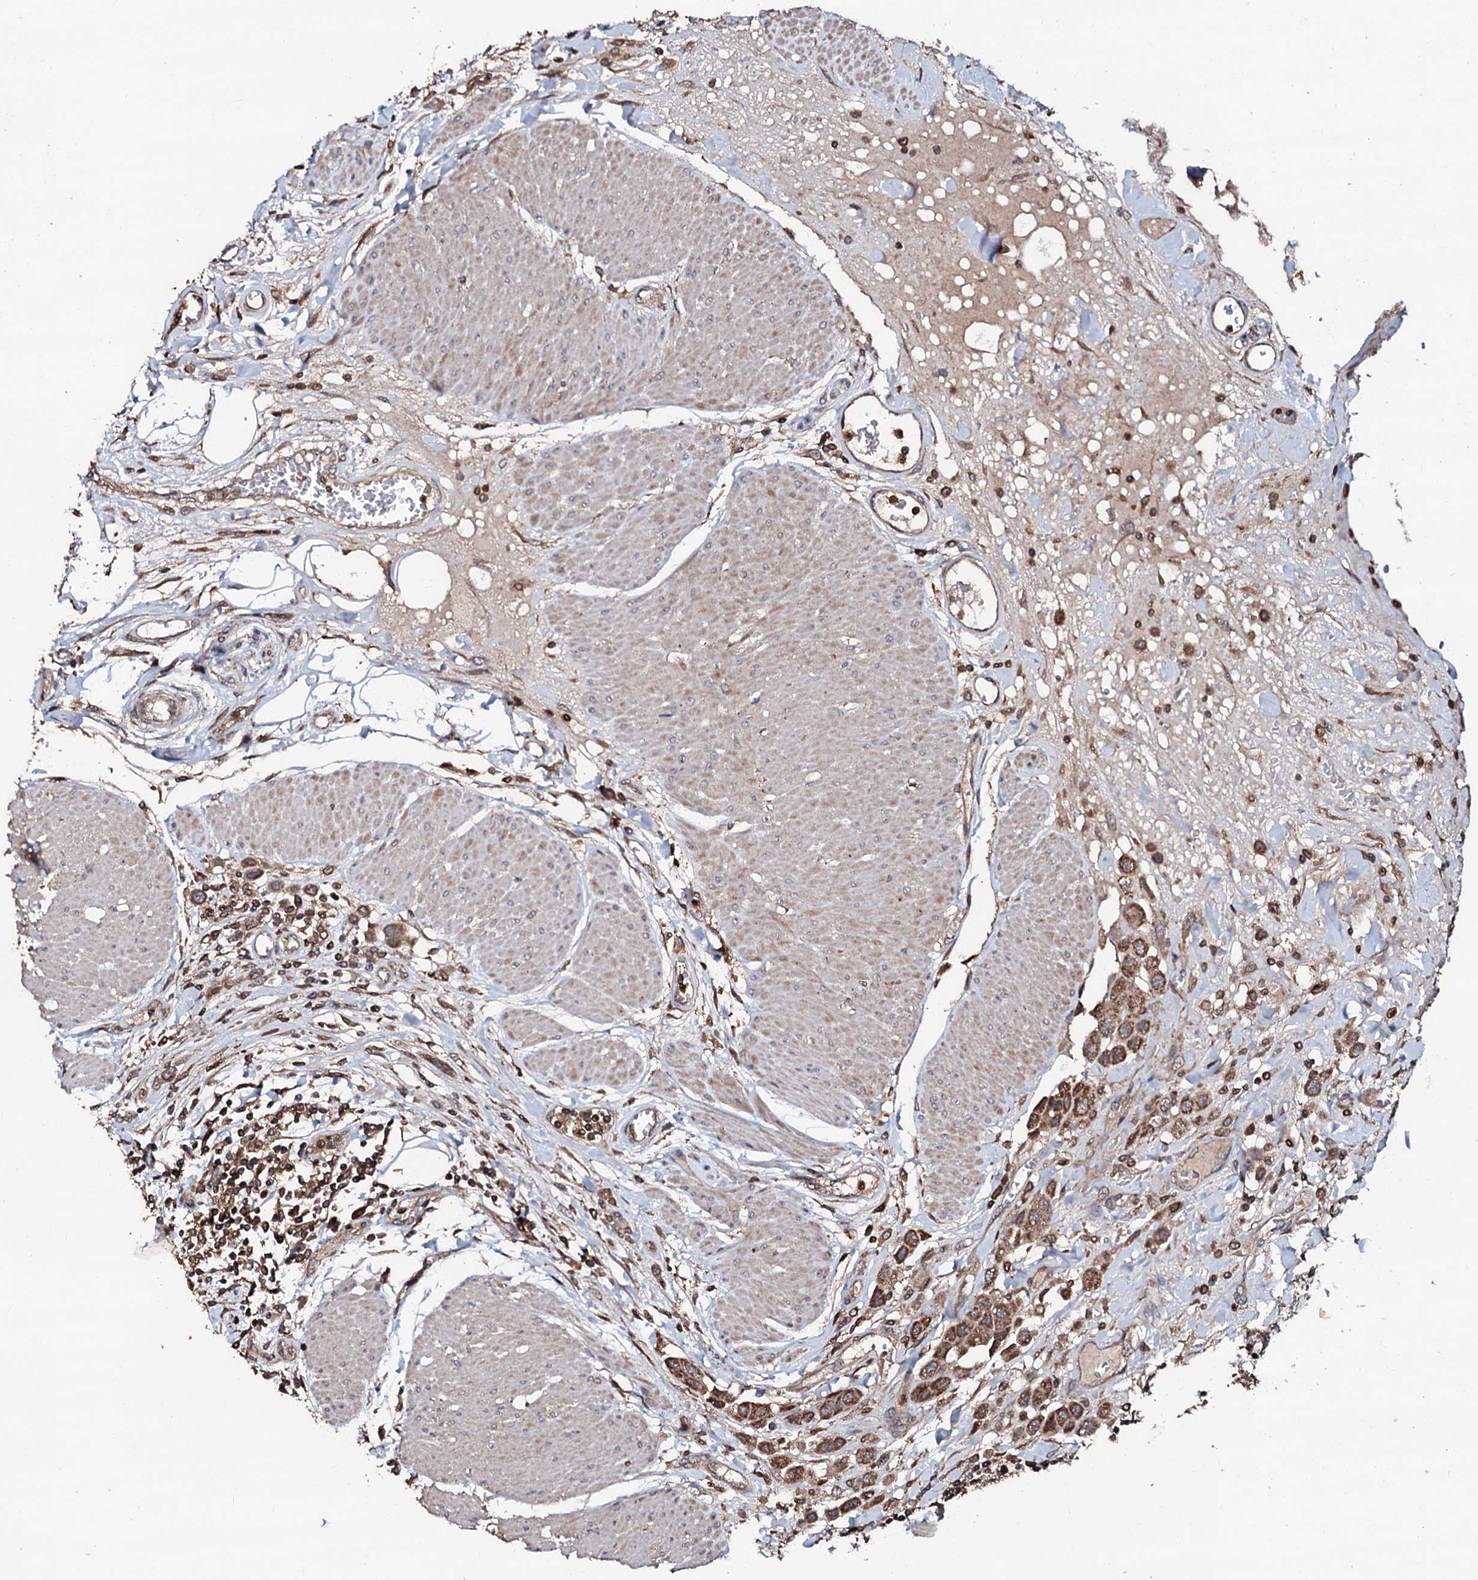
{"staining": {"intensity": "moderate", "quantity": ">75%", "location": "cytoplasmic/membranous"}, "tissue": "urothelial cancer", "cell_type": "Tumor cells", "image_type": "cancer", "snomed": [{"axis": "morphology", "description": "Urothelial carcinoma, High grade"}, {"axis": "topography", "description": "Urinary bladder"}], "caption": "Protein staining demonstrates moderate cytoplasmic/membranous positivity in approximately >75% of tumor cells in urothelial cancer. The protein is stained brown, and the nuclei are stained in blue (DAB (3,3'-diaminobenzidine) IHC with brightfield microscopy, high magnification).", "gene": "SDHAF2", "patient": {"sex": "male", "age": 50}}